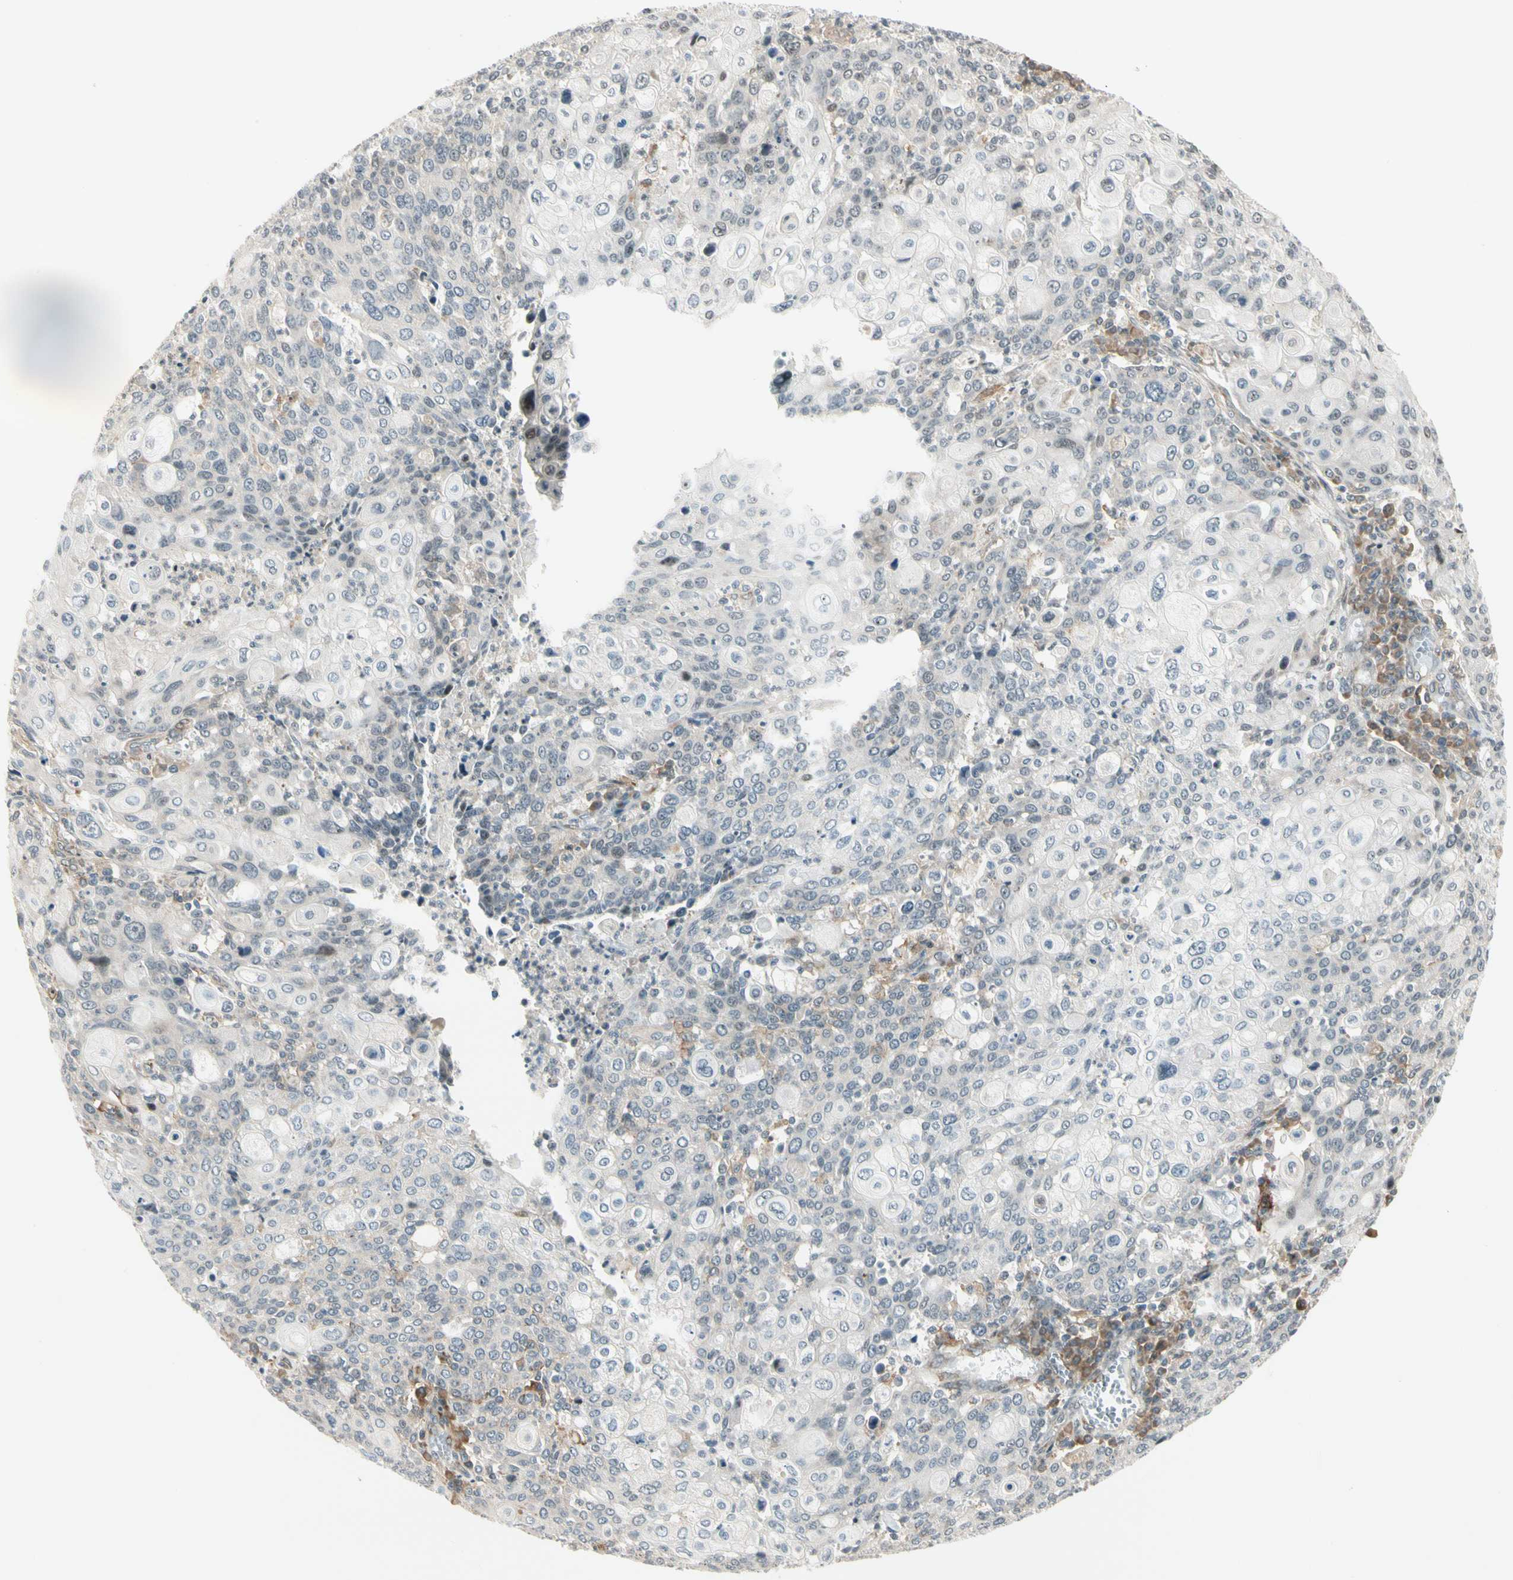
{"staining": {"intensity": "negative", "quantity": "none", "location": "none"}, "tissue": "cervical cancer", "cell_type": "Tumor cells", "image_type": "cancer", "snomed": [{"axis": "morphology", "description": "Squamous cell carcinoma, NOS"}, {"axis": "topography", "description": "Cervix"}], "caption": "An IHC micrograph of cervical squamous cell carcinoma is shown. There is no staining in tumor cells of cervical squamous cell carcinoma.", "gene": "FNDC3B", "patient": {"sex": "female", "age": 40}}